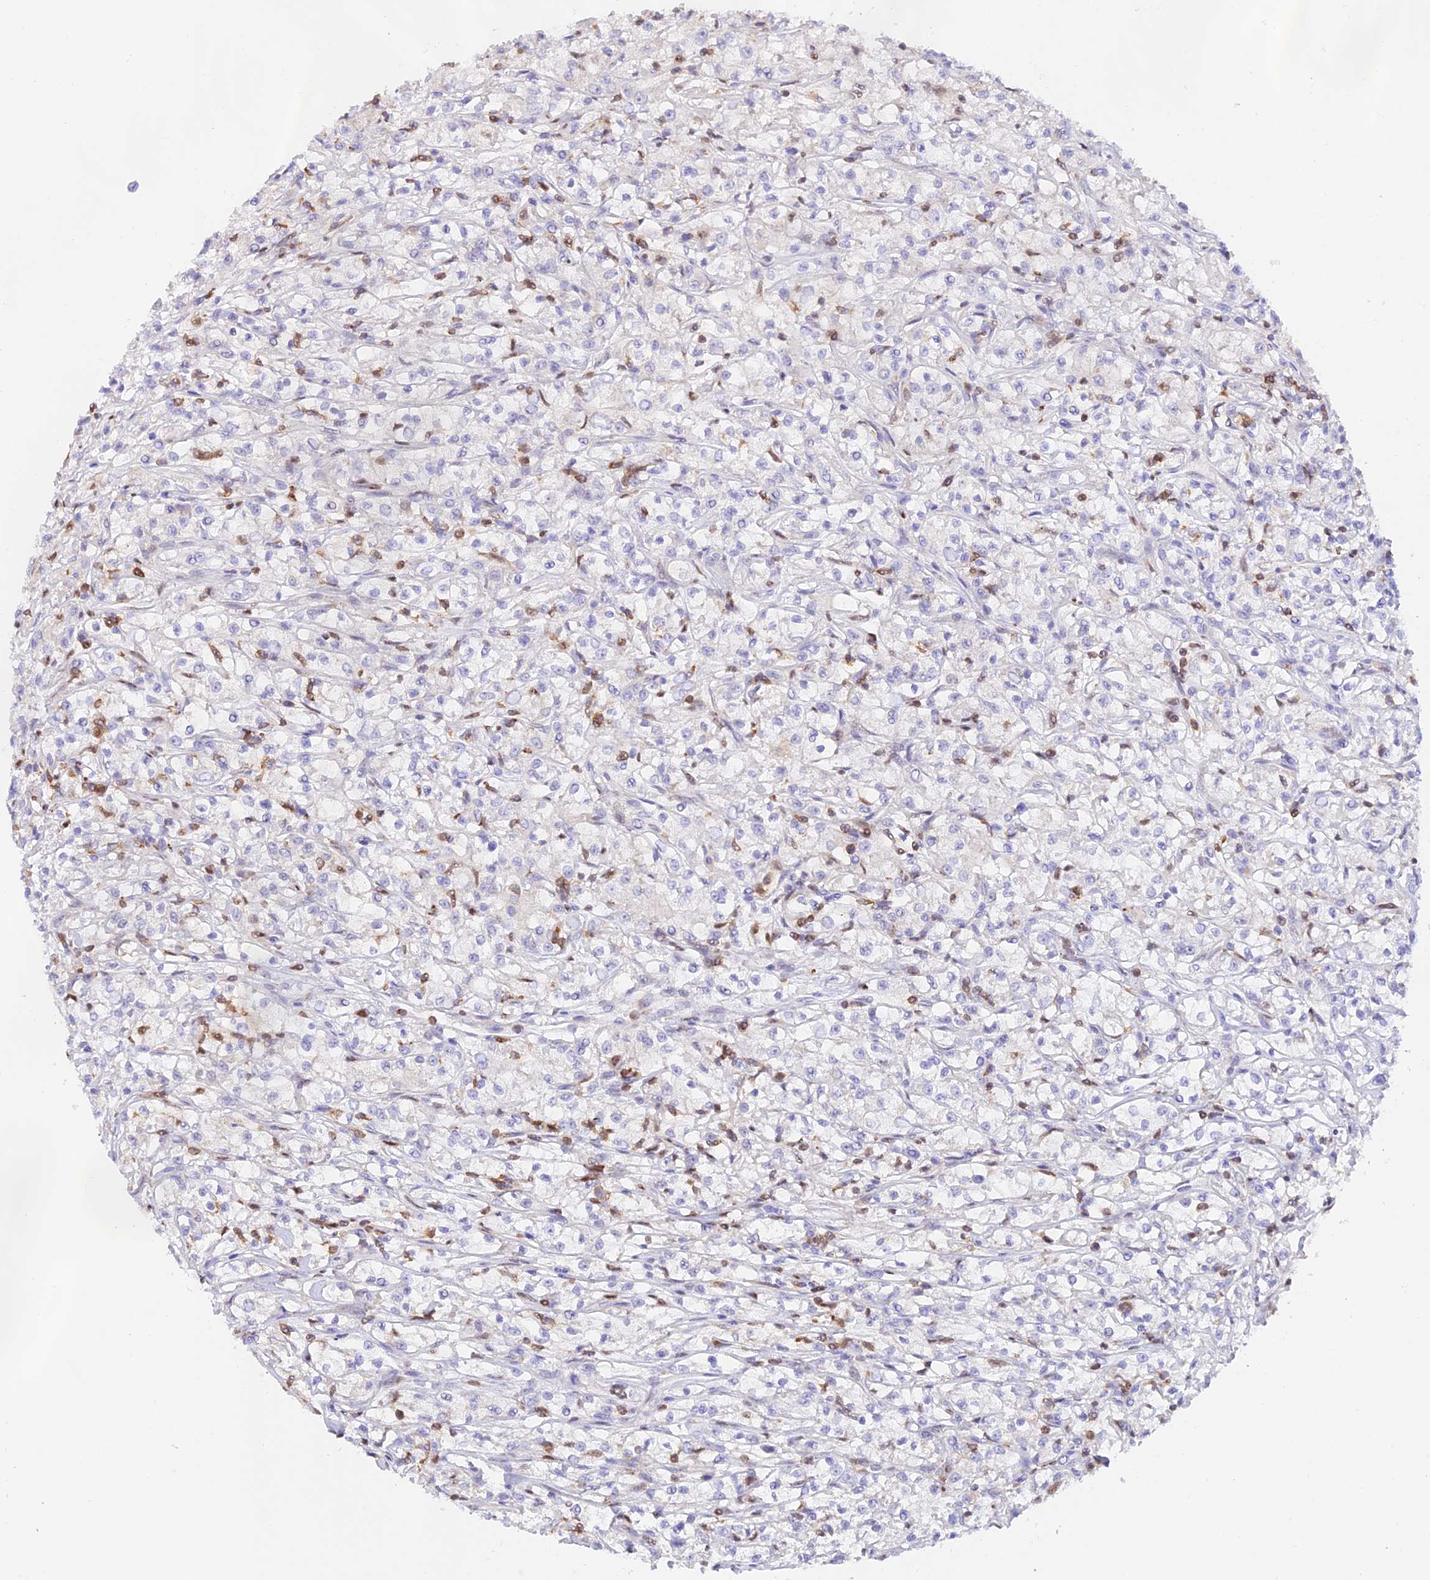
{"staining": {"intensity": "negative", "quantity": "none", "location": "none"}, "tissue": "renal cancer", "cell_type": "Tumor cells", "image_type": "cancer", "snomed": [{"axis": "morphology", "description": "Adenocarcinoma, NOS"}, {"axis": "topography", "description": "Kidney"}], "caption": "Tumor cells are negative for protein expression in human adenocarcinoma (renal).", "gene": "DENND1C", "patient": {"sex": "female", "age": 59}}